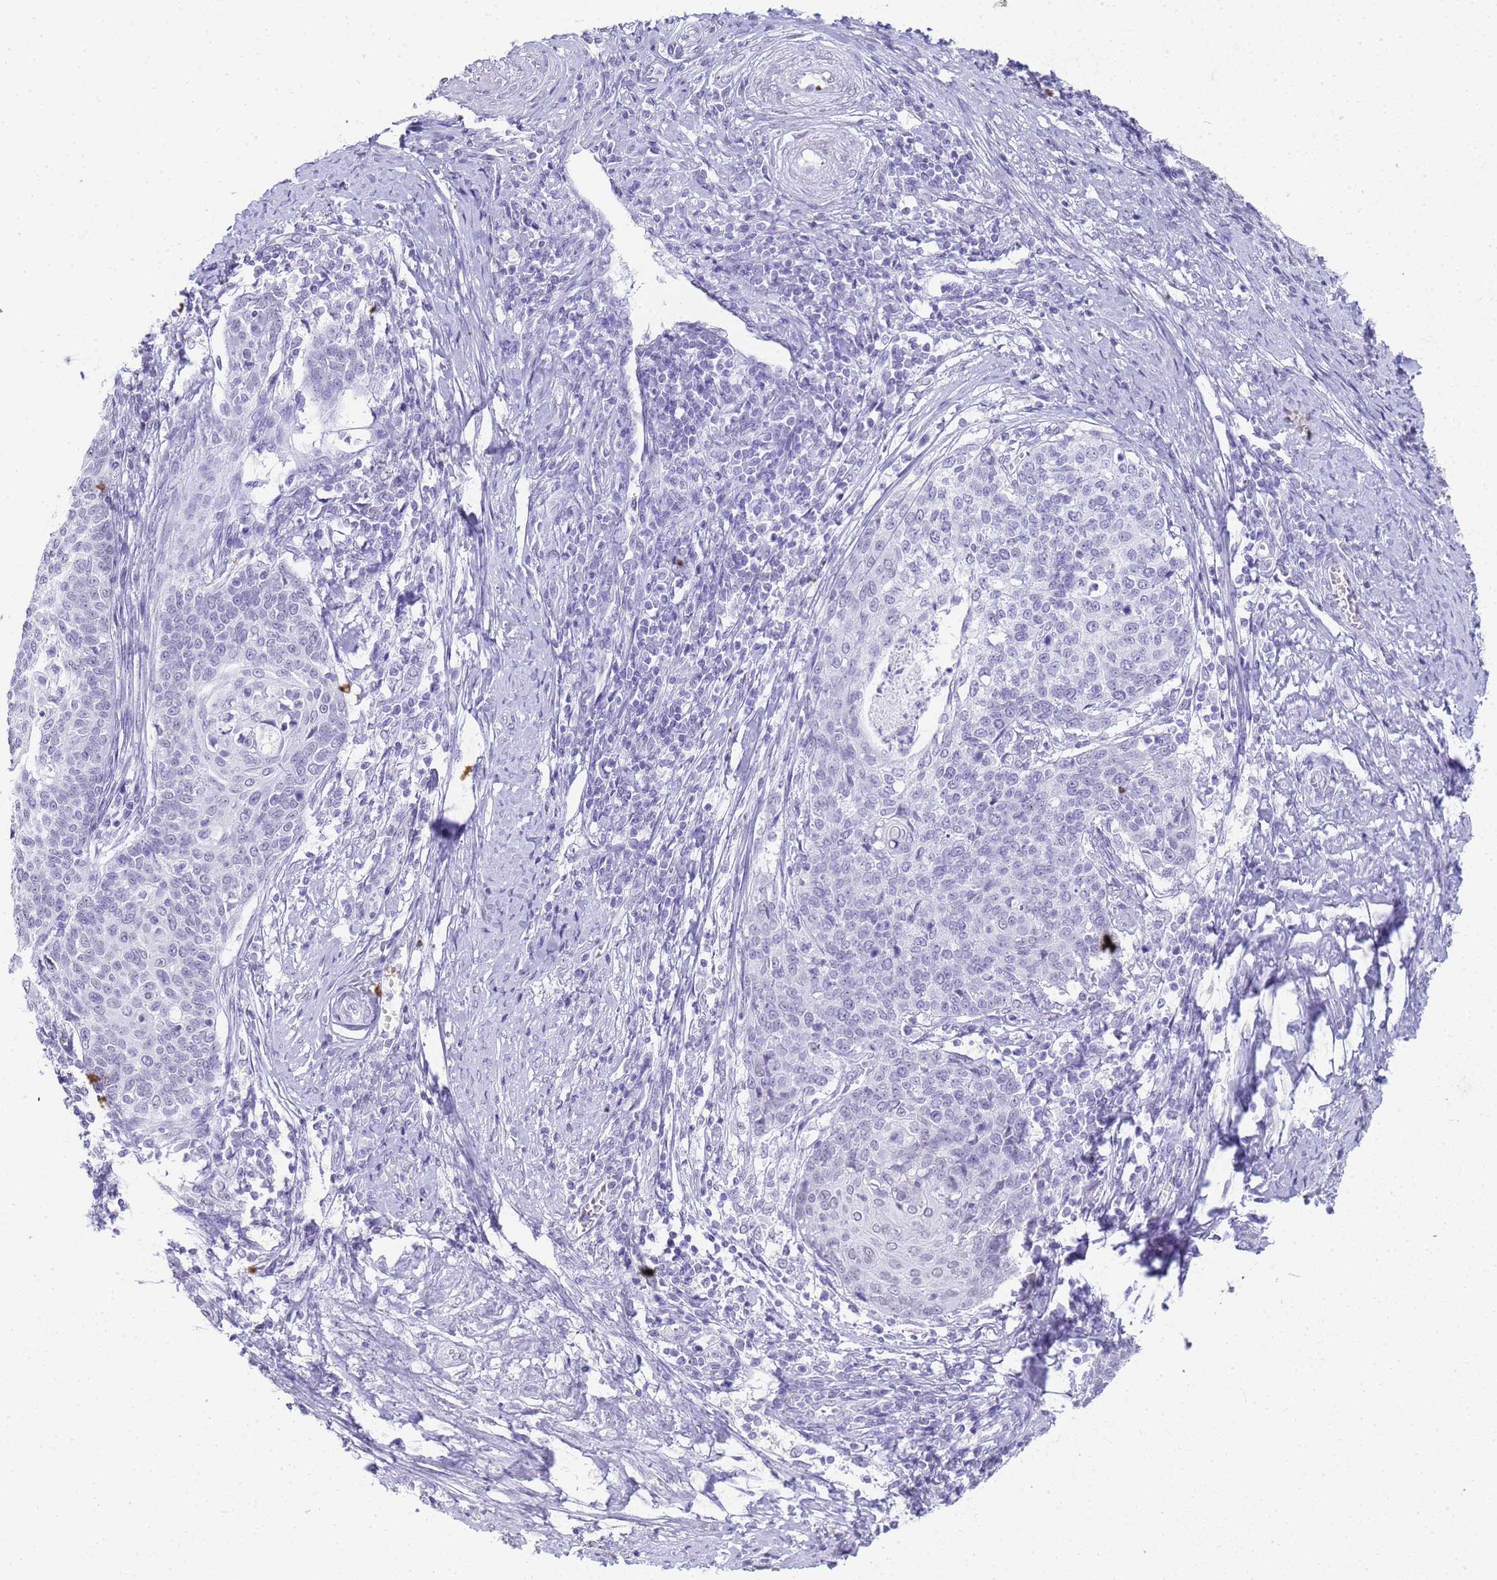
{"staining": {"intensity": "negative", "quantity": "none", "location": "none"}, "tissue": "cervical cancer", "cell_type": "Tumor cells", "image_type": "cancer", "snomed": [{"axis": "morphology", "description": "Squamous cell carcinoma, NOS"}, {"axis": "topography", "description": "Cervix"}], "caption": "Tumor cells are negative for brown protein staining in cervical cancer. (IHC, brightfield microscopy, high magnification).", "gene": "SLC7A9", "patient": {"sex": "female", "age": 39}}